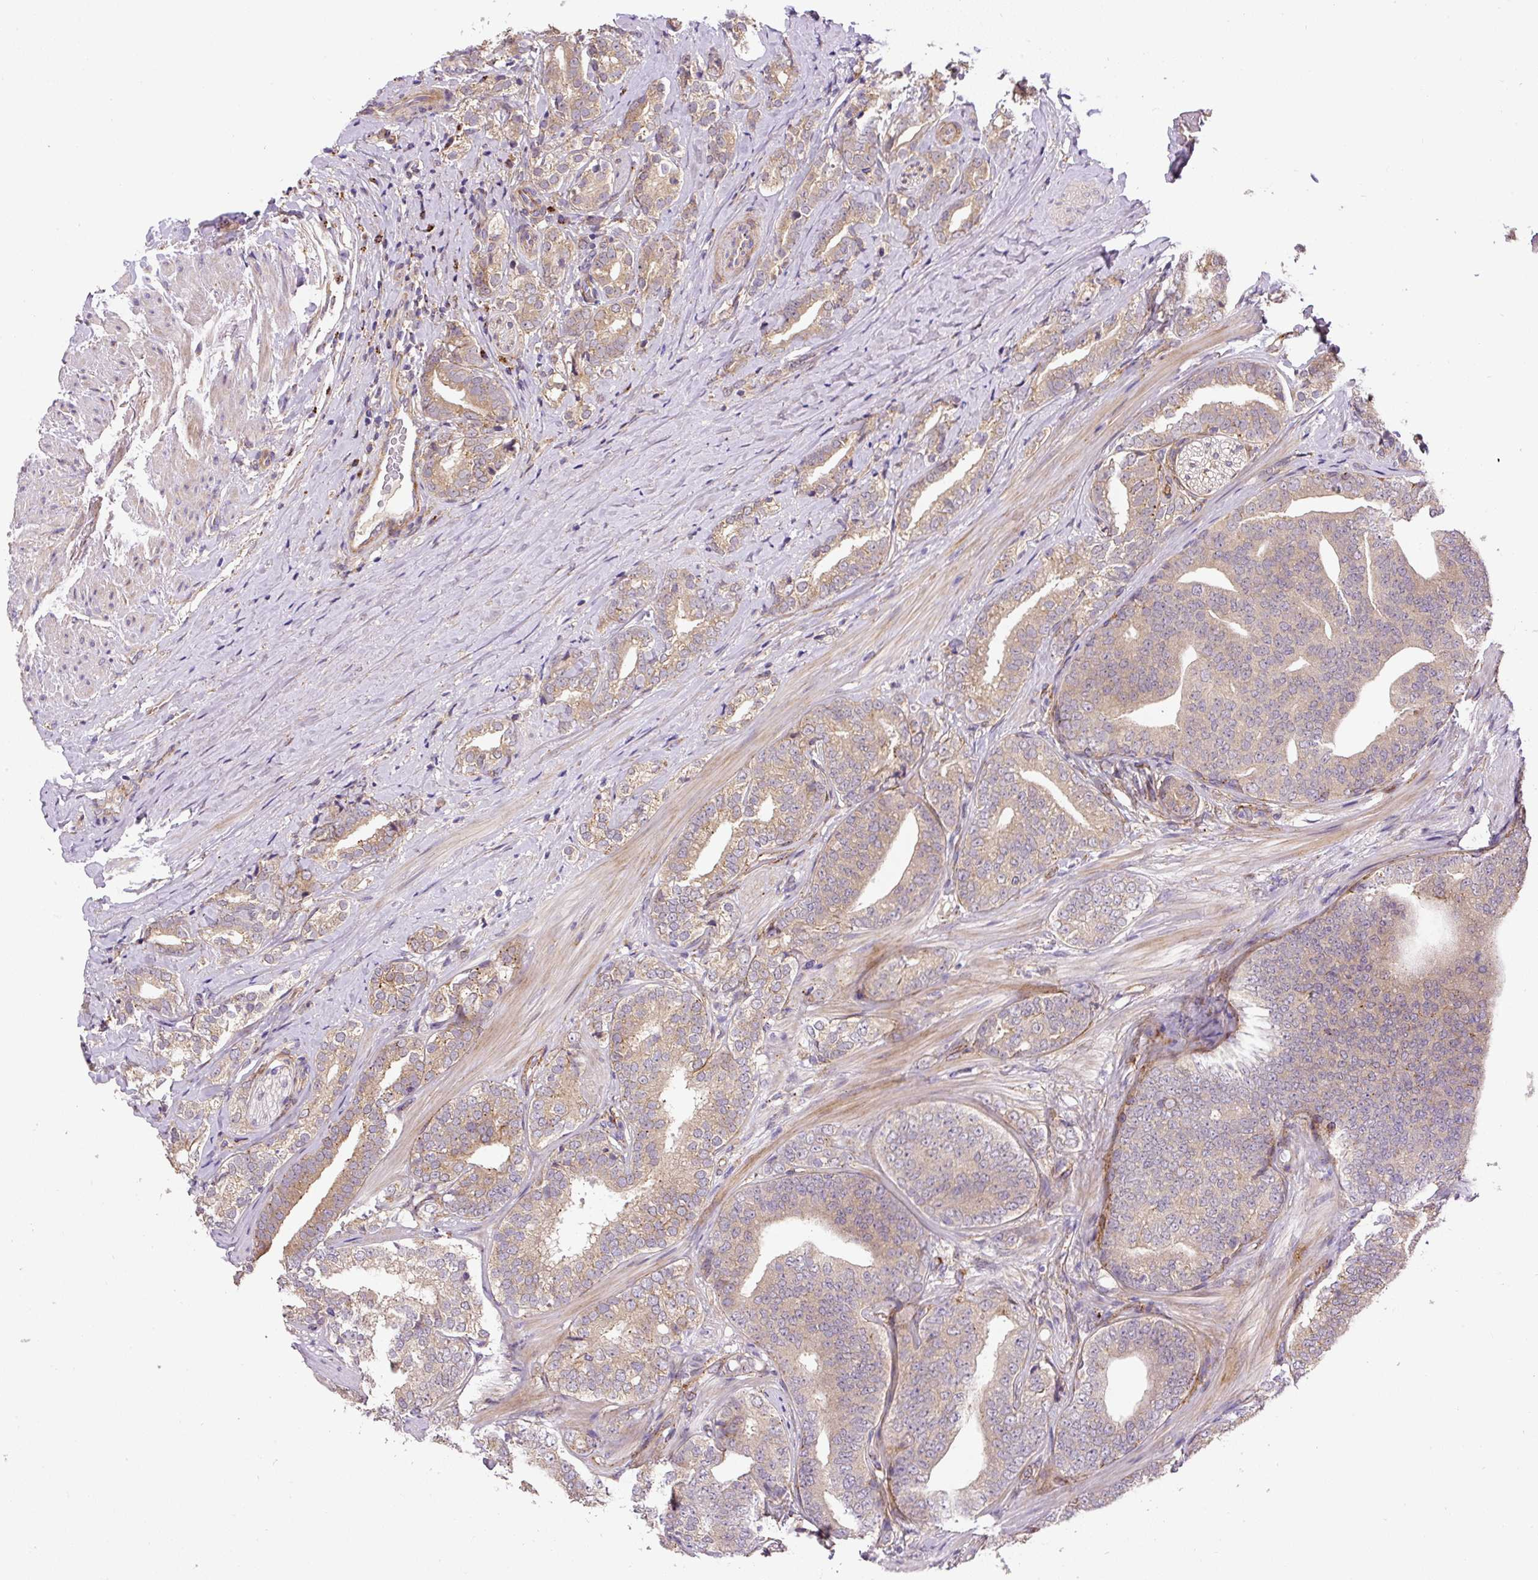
{"staining": {"intensity": "weak", "quantity": ">75%", "location": "cytoplasmic/membranous"}, "tissue": "prostate cancer", "cell_type": "Tumor cells", "image_type": "cancer", "snomed": [{"axis": "morphology", "description": "Adenocarcinoma, High grade"}, {"axis": "topography", "description": "Prostate"}], "caption": "An image of prostate high-grade adenocarcinoma stained for a protein displays weak cytoplasmic/membranous brown staining in tumor cells.", "gene": "RNF170", "patient": {"sex": "male", "age": 72}}